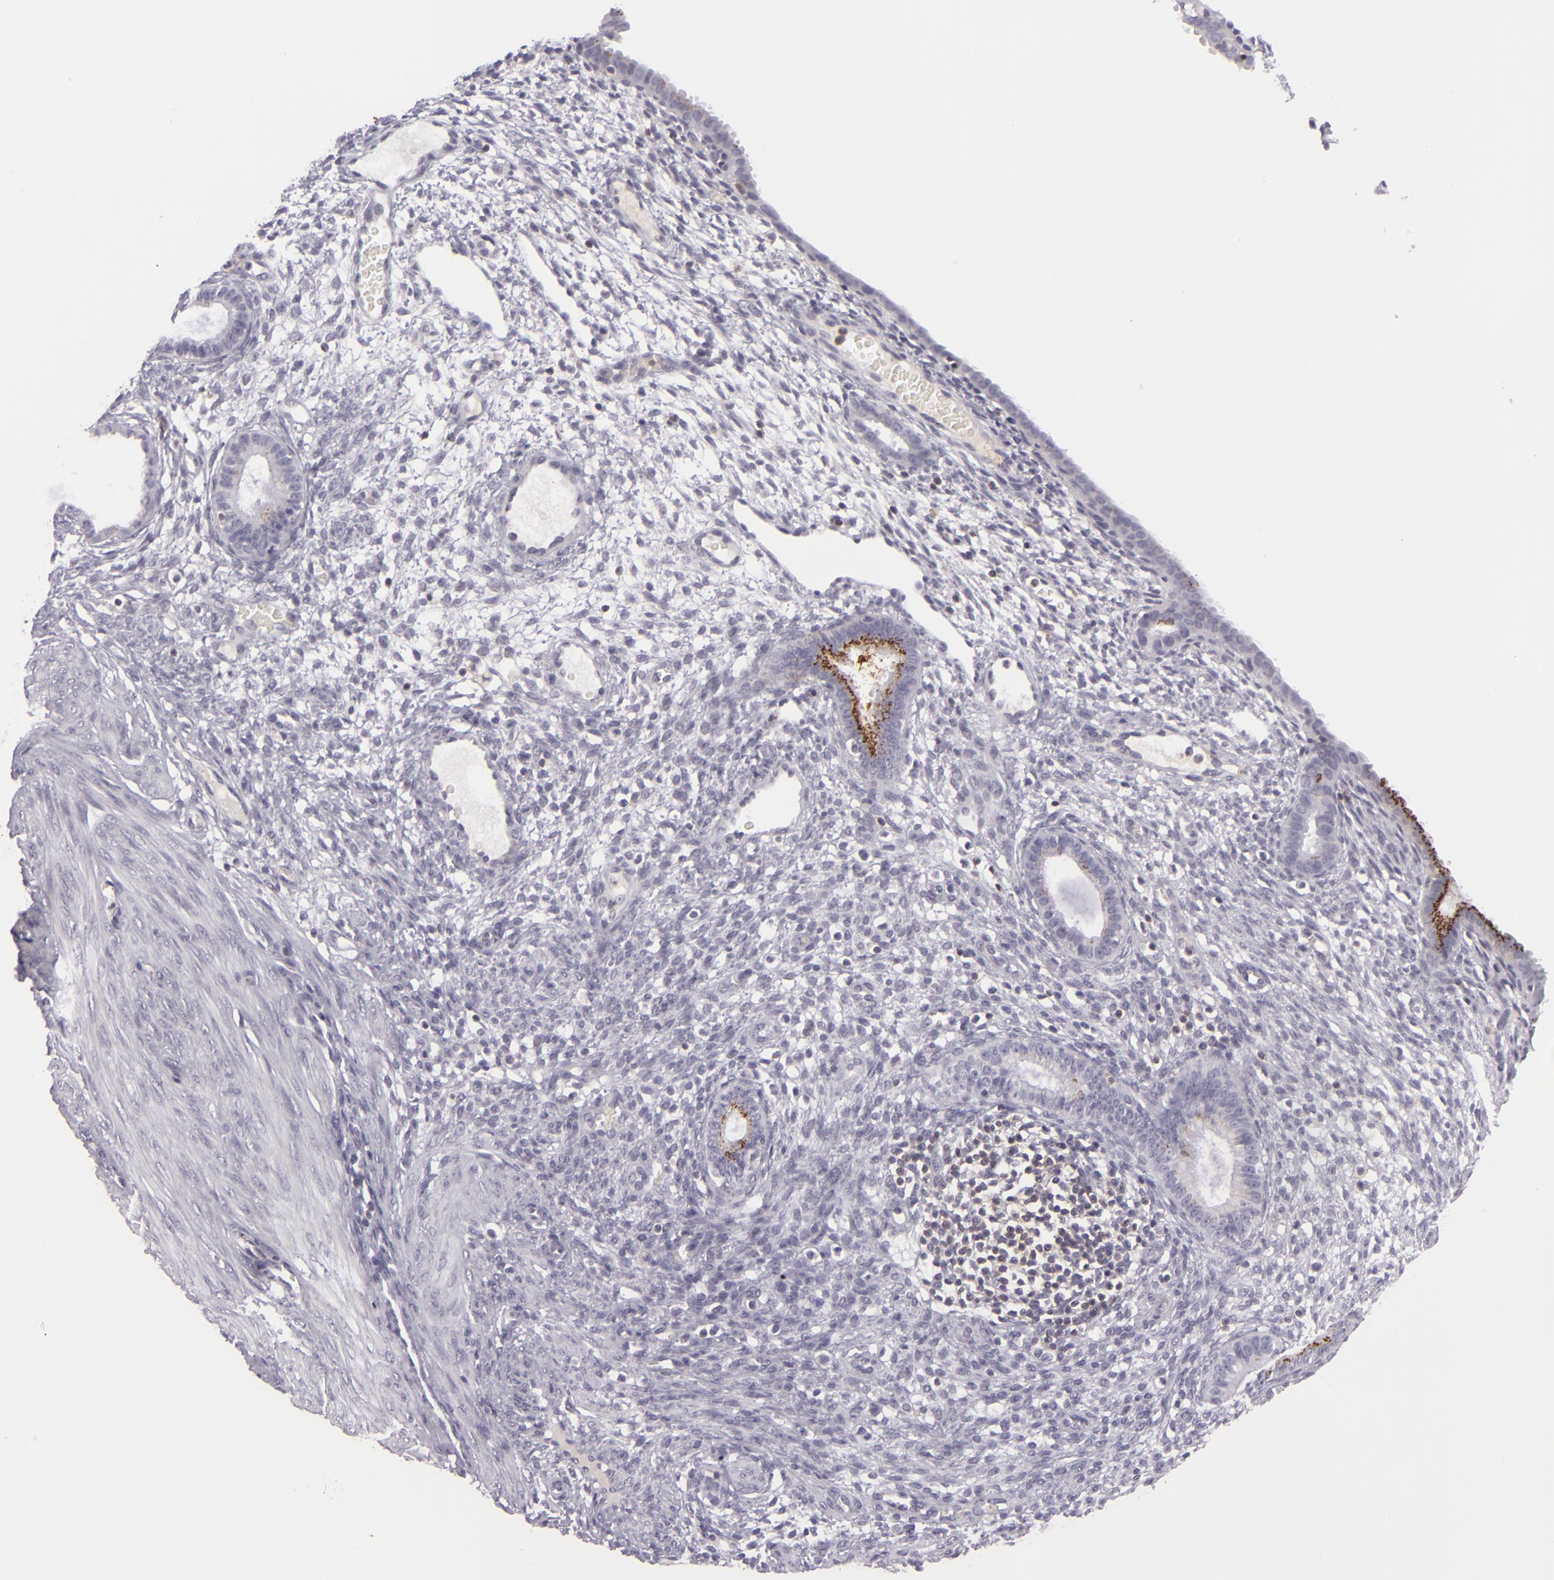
{"staining": {"intensity": "negative", "quantity": "none", "location": "none"}, "tissue": "endometrium", "cell_type": "Cells in endometrial stroma", "image_type": "normal", "snomed": [{"axis": "morphology", "description": "Normal tissue, NOS"}, {"axis": "topography", "description": "Endometrium"}], "caption": "The image reveals no significant expression in cells in endometrial stroma of endometrium.", "gene": "KCNAB2", "patient": {"sex": "female", "age": 72}}